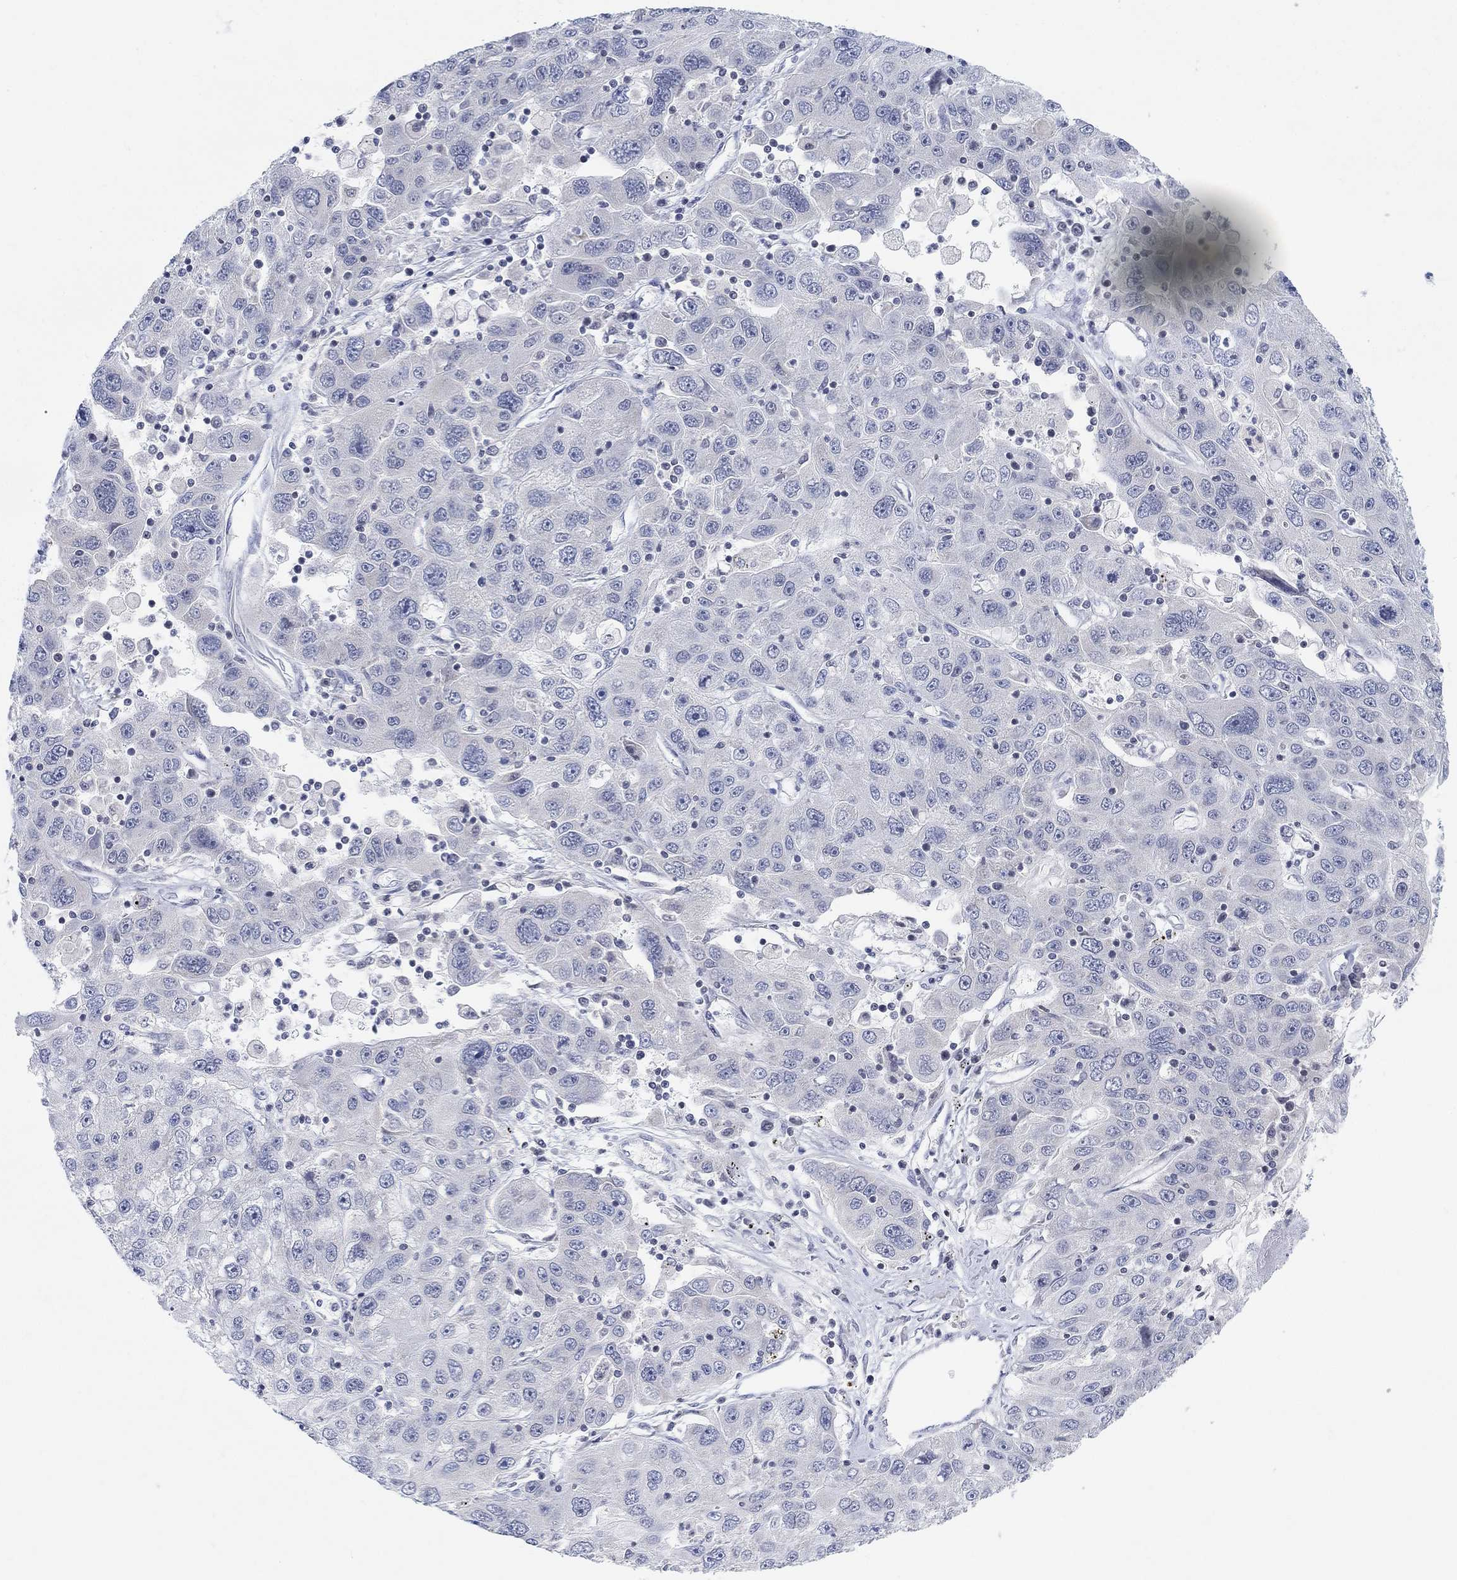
{"staining": {"intensity": "negative", "quantity": "none", "location": "none"}, "tissue": "stomach cancer", "cell_type": "Tumor cells", "image_type": "cancer", "snomed": [{"axis": "morphology", "description": "Adenocarcinoma, NOS"}, {"axis": "topography", "description": "Stomach"}], "caption": "The micrograph demonstrates no significant positivity in tumor cells of stomach cancer.", "gene": "ATP6V1E2", "patient": {"sex": "male", "age": 56}}